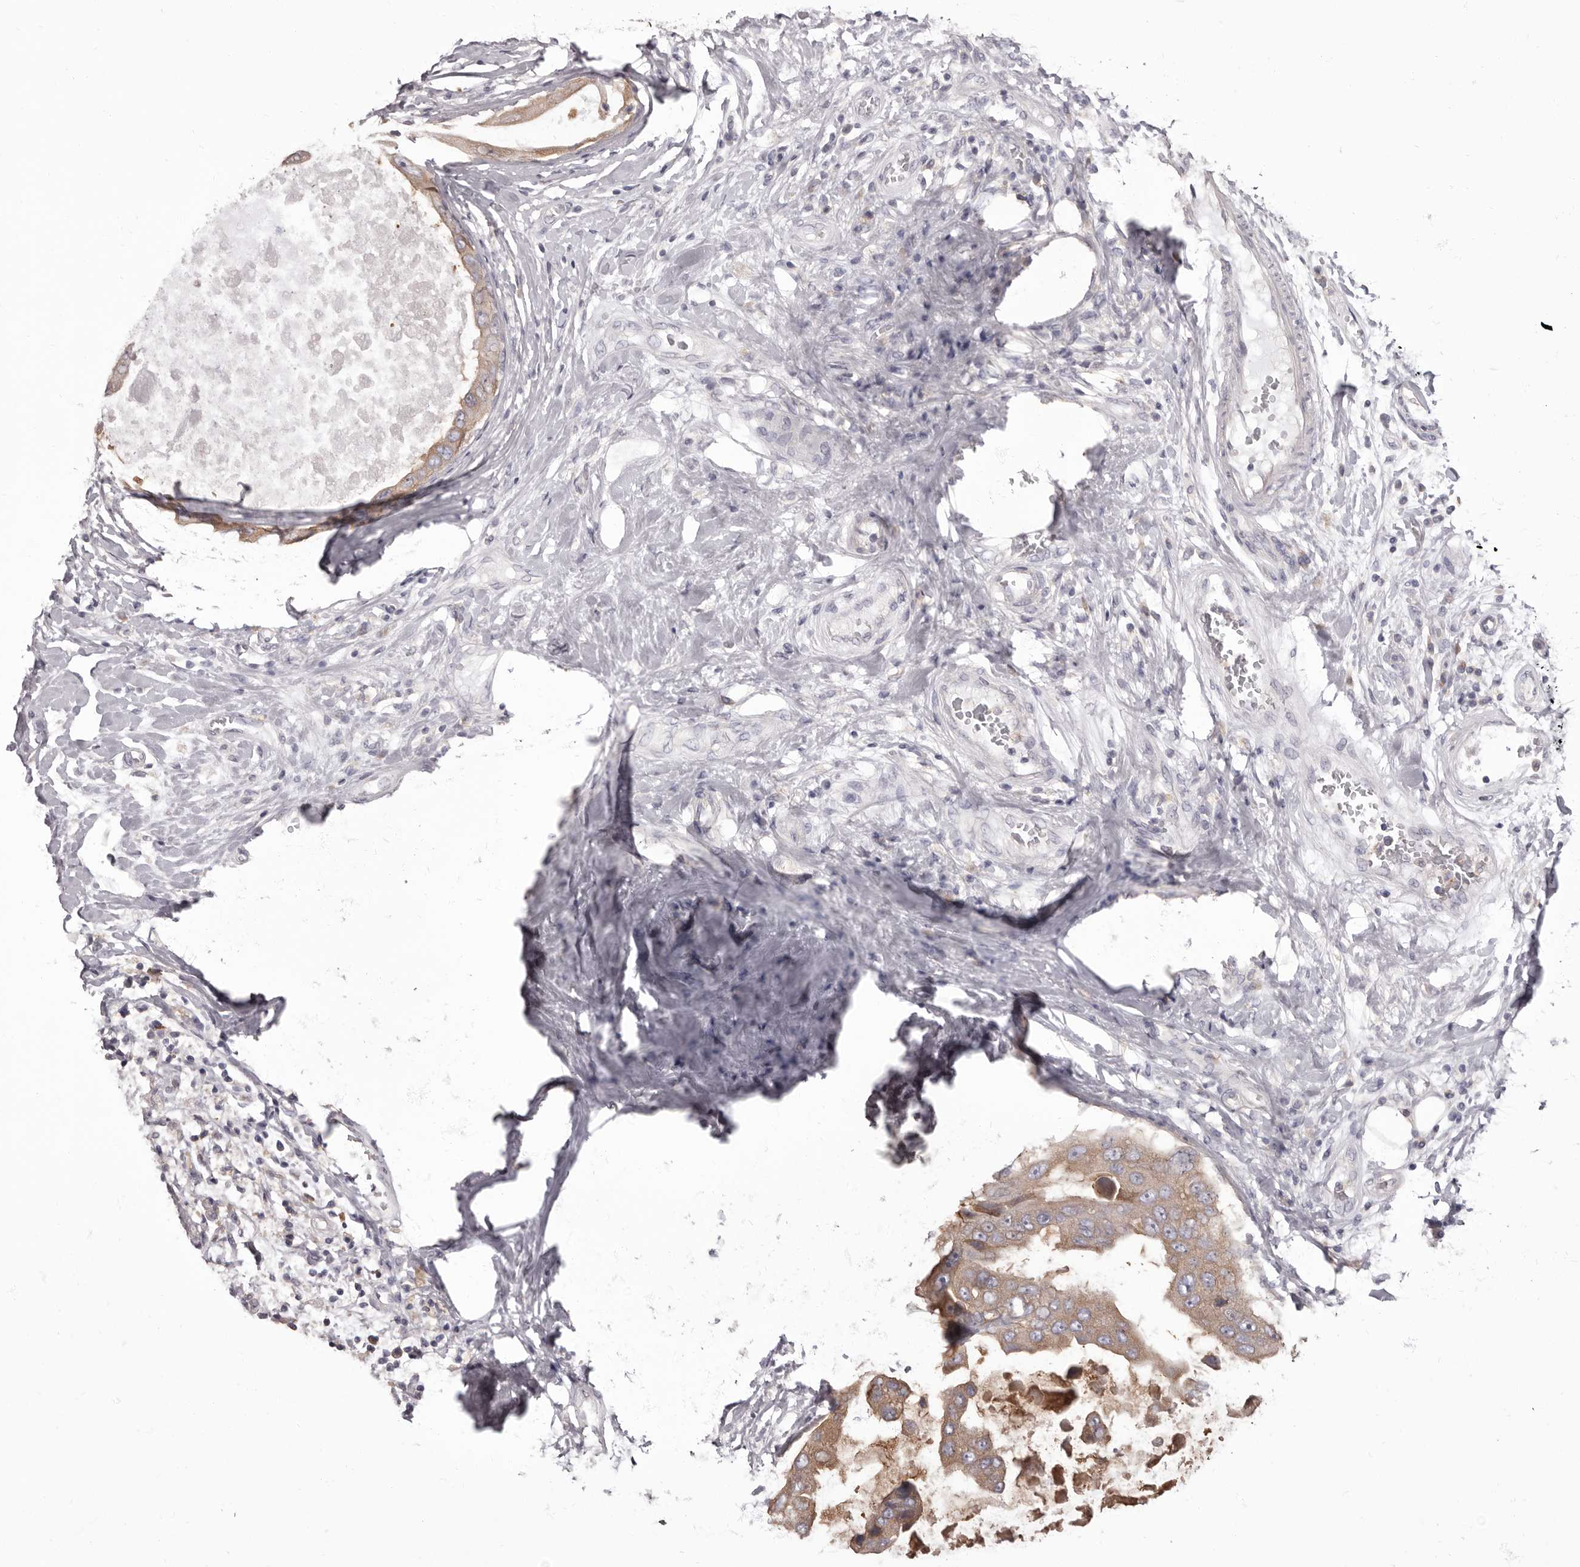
{"staining": {"intensity": "moderate", "quantity": ">75%", "location": "cytoplasmic/membranous"}, "tissue": "breast cancer", "cell_type": "Tumor cells", "image_type": "cancer", "snomed": [{"axis": "morphology", "description": "Duct carcinoma"}, {"axis": "topography", "description": "Breast"}], "caption": "Breast cancer was stained to show a protein in brown. There is medium levels of moderate cytoplasmic/membranous expression in approximately >75% of tumor cells.", "gene": "APEH", "patient": {"sex": "female", "age": 27}}